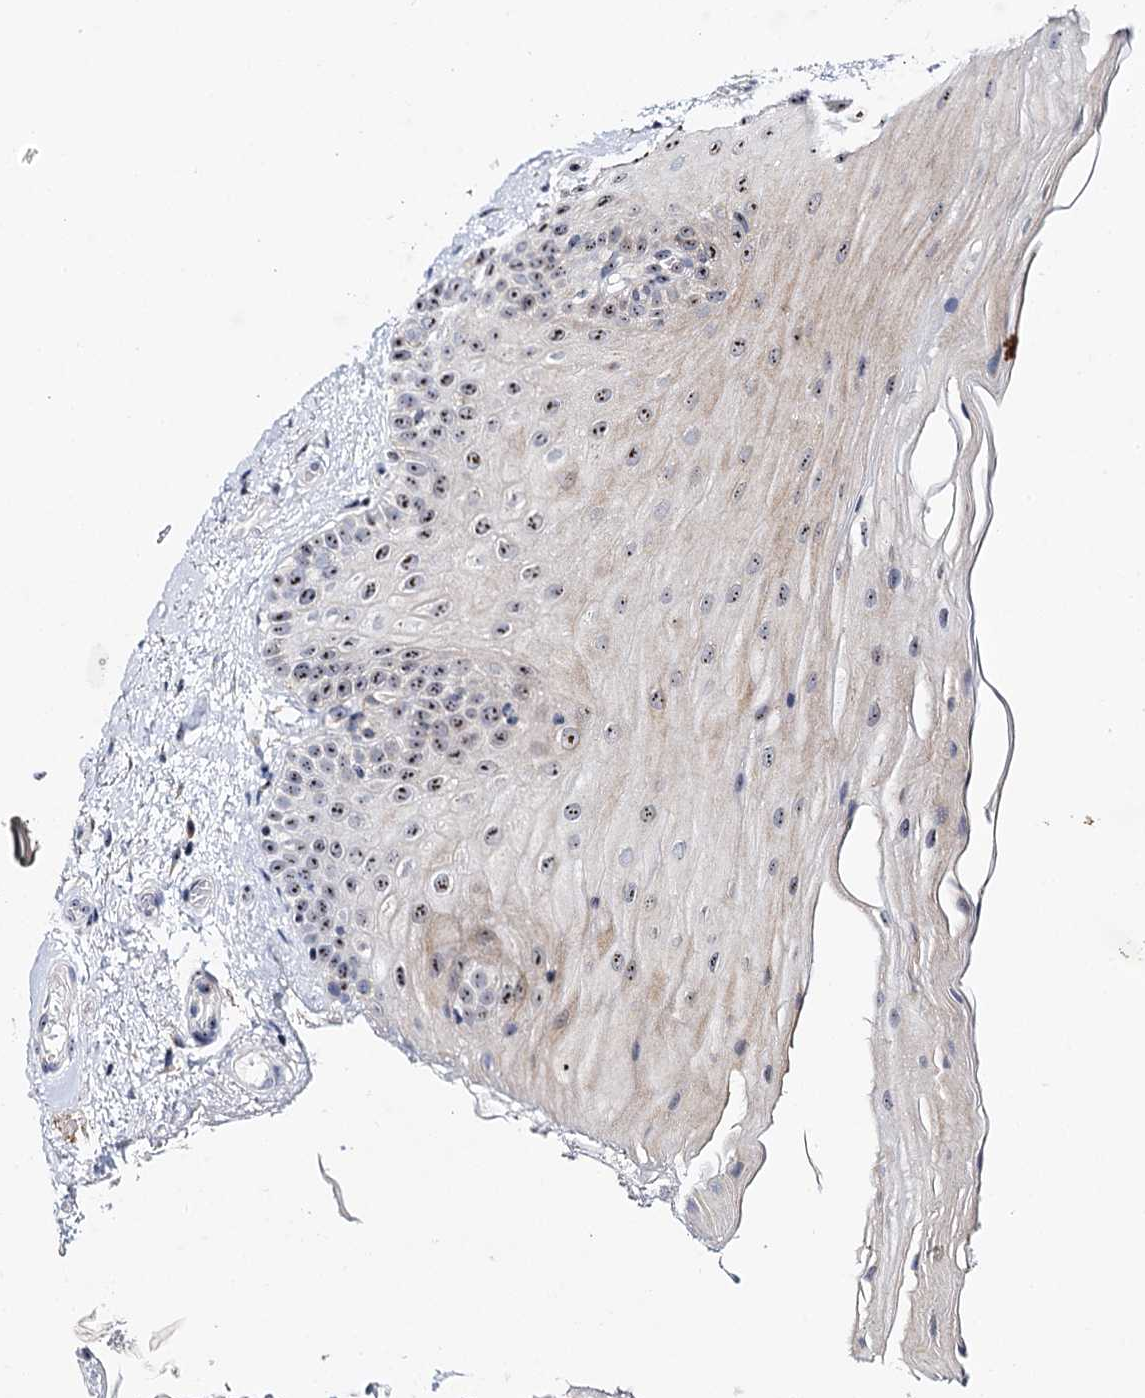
{"staining": {"intensity": "moderate", "quantity": ">75%", "location": "cytoplasmic/membranous,nuclear"}, "tissue": "oral mucosa", "cell_type": "Squamous epithelial cells", "image_type": "normal", "snomed": [{"axis": "morphology", "description": "Normal tissue, NOS"}, {"axis": "topography", "description": "Oral tissue"}], "caption": "Protein staining of normal oral mucosa reveals moderate cytoplasmic/membranous,nuclear expression in approximately >75% of squamous epithelial cells.", "gene": "SUPT20H", "patient": {"sex": "male", "age": 68}}